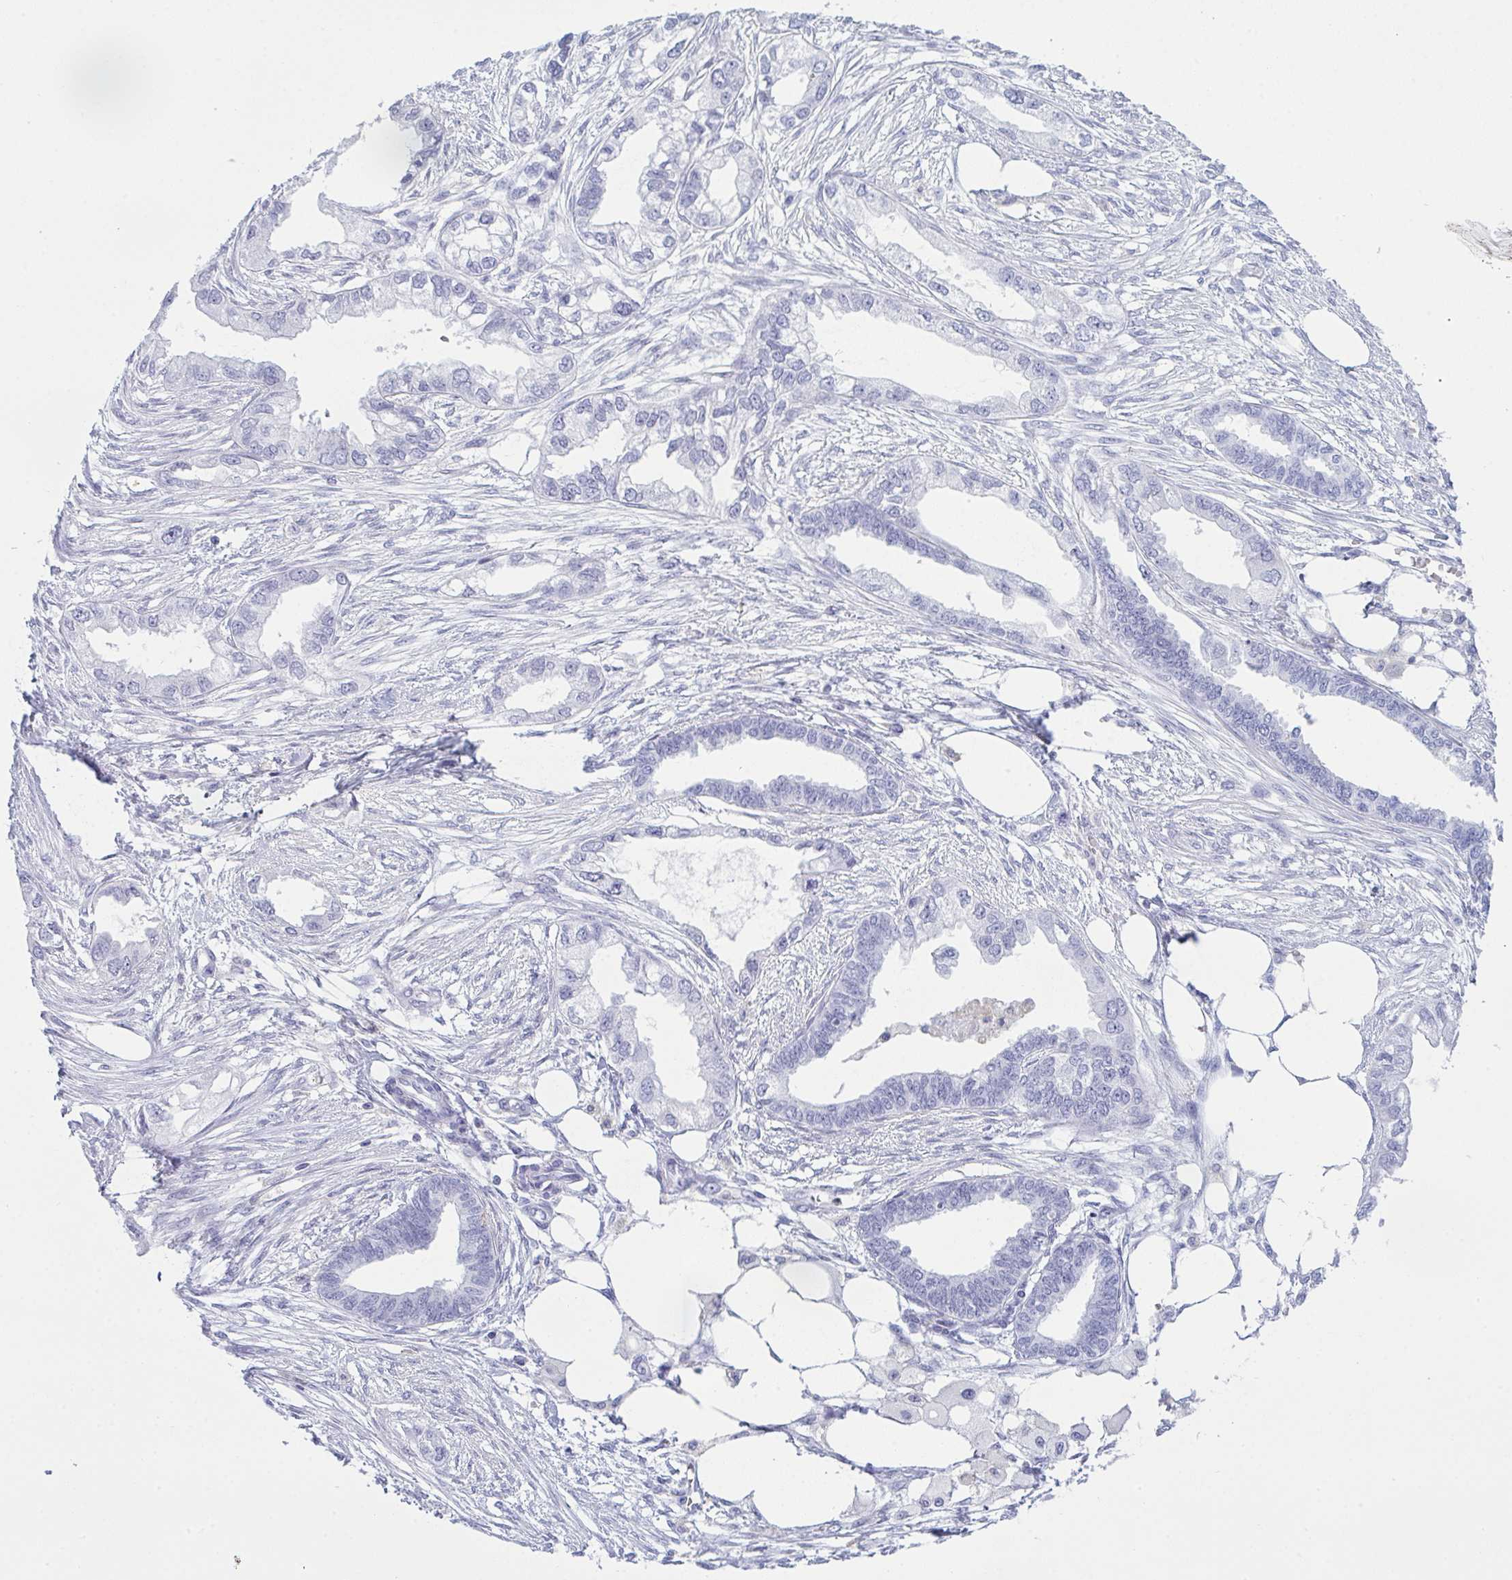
{"staining": {"intensity": "negative", "quantity": "none", "location": "none"}, "tissue": "endometrial cancer", "cell_type": "Tumor cells", "image_type": "cancer", "snomed": [{"axis": "morphology", "description": "Adenocarcinoma, NOS"}, {"axis": "morphology", "description": "Adenocarcinoma, metastatic, NOS"}, {"axis": "topography", "description": "Adipose tissue"}, {"axis": "topography", "description": "Endometrium"}], "caption": "This is an immunohistochemistry (IHC) image of endometrial adenocarcinoma. There is no expression in tumor cells.", "gene": "MYO1F", "patient": {"sex": "female", "age": 67}}